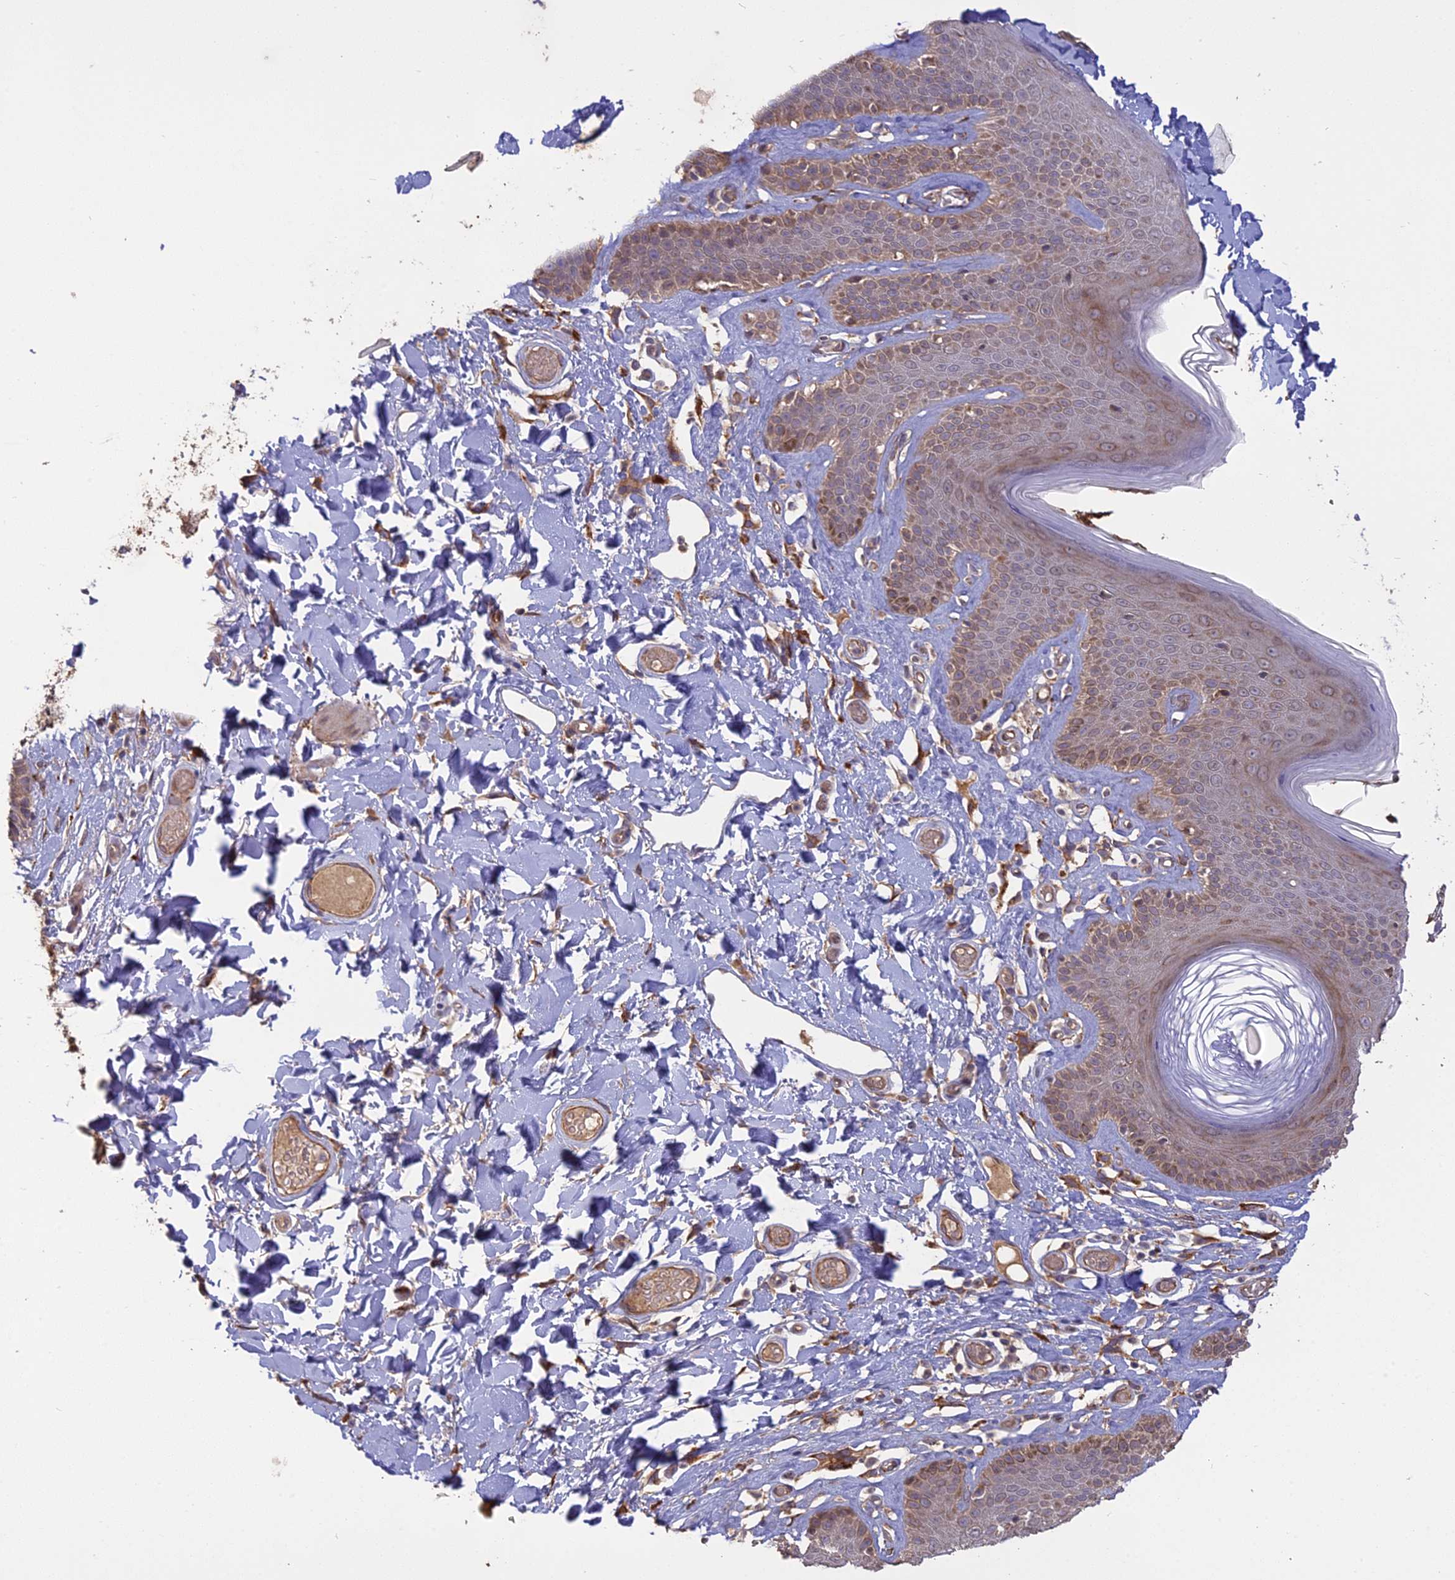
{"staining": {"intensity": "moderate", "quantity": ">75%", "location": "cytoplasmic/membranous"}, "tissue": "skin", "cell_type": "Epidermal cells", "image_type": "normal", "snomed": [{"axis": "morphology", "description": "Normal tissue, NOS"}, {"axis": "topography", "description": "Vulva"}], "caption": "Epidermal cells show medium levels of moderate cytoplasmic/membranous expression in about >75% of cells in normal skin.", "gene": "PPIC", "patient": {"sex": "female", "age": 73}}